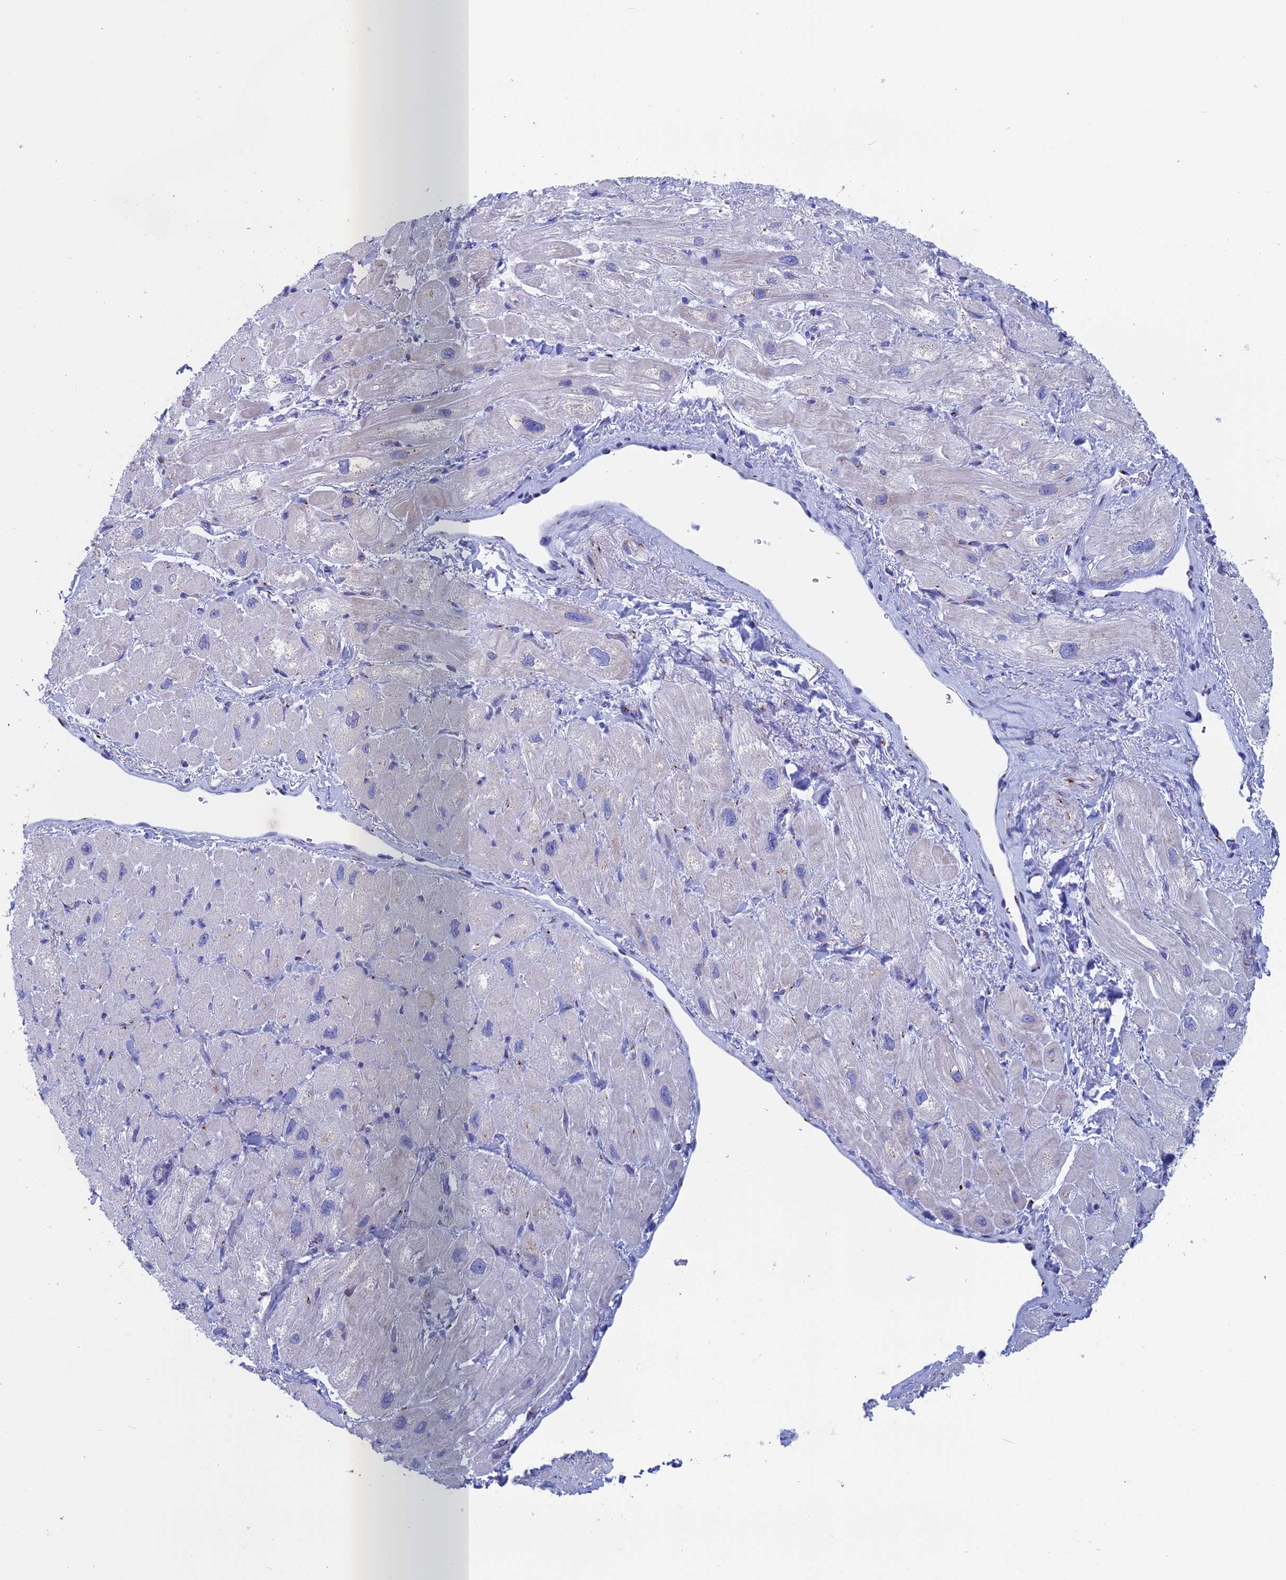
{"staining": {"intensity": "negative", "quantity": "none", "location": "none"}, "tissue": "heart muscle", "cell_type": "Cardiomyocytes", "image_type": "normal", "snomed": [{"axis": "morphology", "description": "Normal tissue, NOS"}, {"axis": "topography", "description": "Heart"}], "caption": "This is an immunohistochemistry (IHC) image of normal heart muscle. There is no expression in cardiomyocytes.", "gene": "ERICH4", "patient": {"sex": "male", "age": 65}}